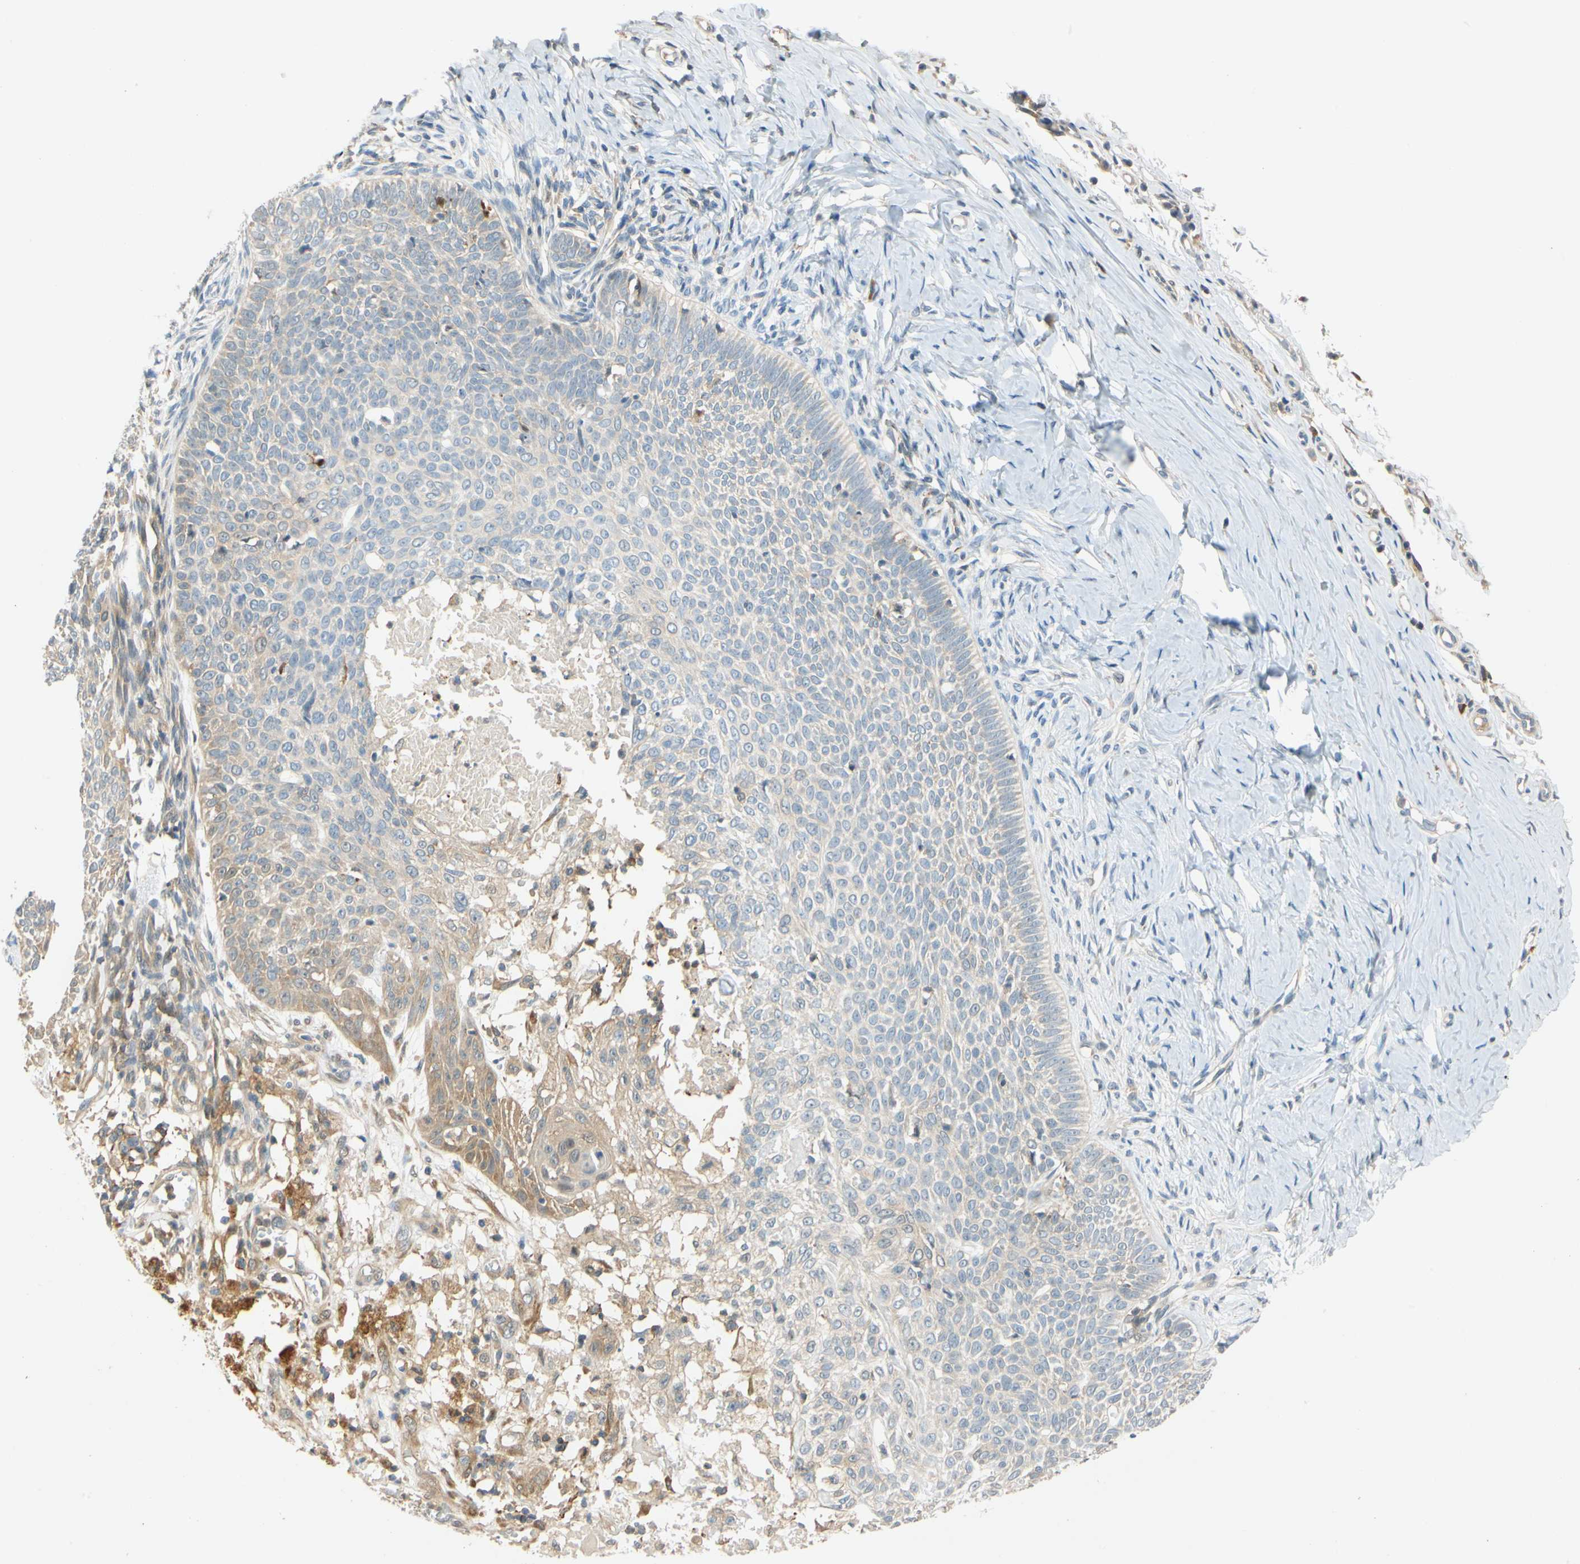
{"staining": {"intensity": "moderate", "quantity": "<25%", "location": "cytoplasmic/membranous"}, "tissue": "skin cancer", "cell_type": "Tumor cells", "image_type": "cancer", "snomed": [{"axis": "morphology", "description": "Normal tissue, NOS"}, {"axis": "morphology", "description": "Basal cell carcinoma"}, {"axis": "topography", "description": "Skin"}], "caption": "Skin basal cell carcinoma stained with a brown dye demonstrates moderate cytoplasmic/membranous positive positivity in approximately <25% of tumor cells.", "gene": "WIPI1", "patient": {"sex": "male", "age": 87}}